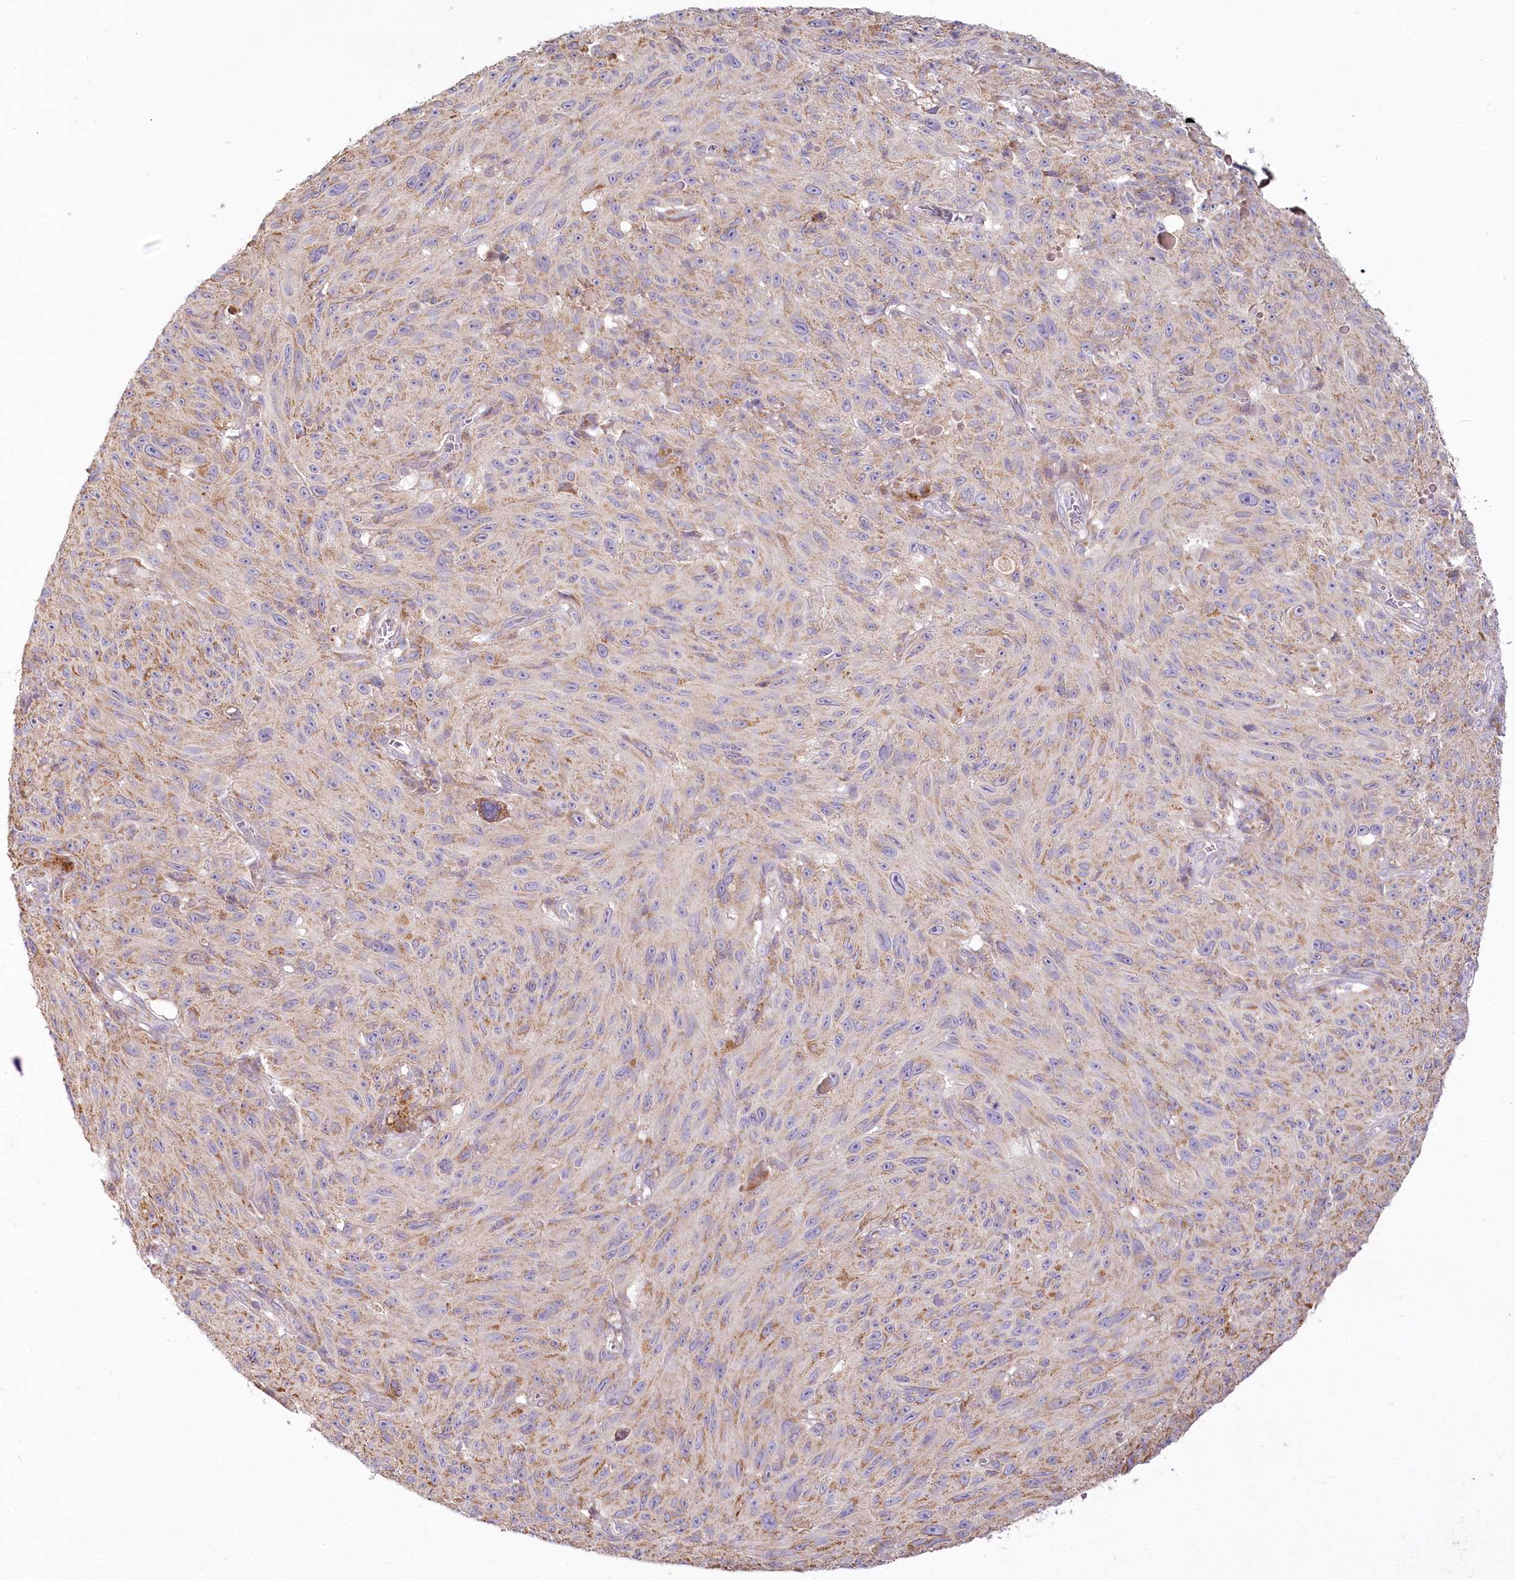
{"staining": {"intensity": "weak", "quantity": "25%-75%", "location": "cytoplasmic/membranous"}, "tissue": "melanoma", "cell_type": "Tumor cells", "image_type": "cancer", "snomed": [{"axis": "morphology", "description": "Malignant melanoma, NOS"}, {"axis": "topography", "description": "Skin"}], "caption": "This is an image of IHC staining of melanoma, which shows weak staining in the cytoplasmic/membranous of tumor cells.", "gene": "ACOX2", "patient": {"sex": "female", "age": 82}}